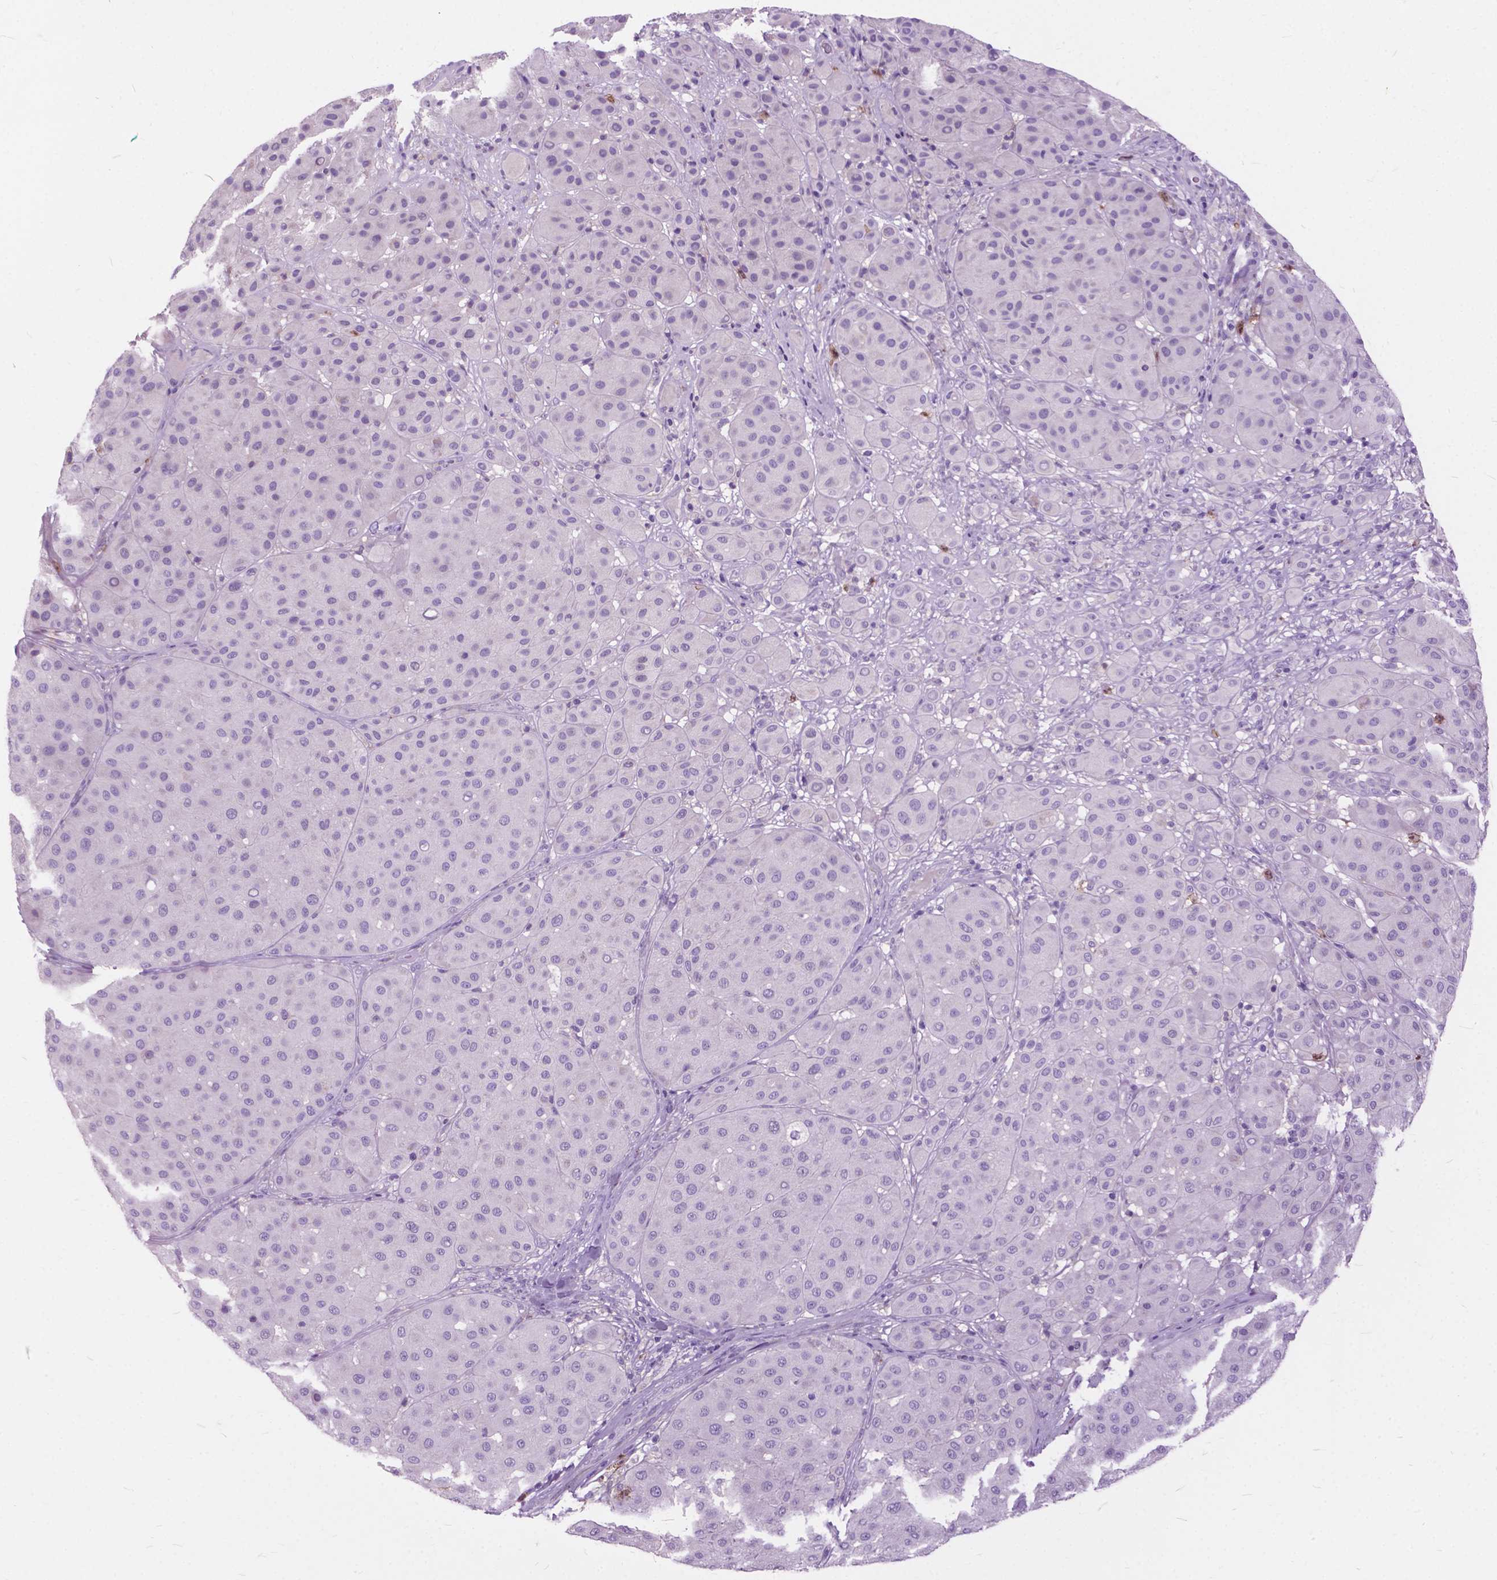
{"staining": {"intensity": "negative", "quantity": "none", "location": "none"}, "tissue": "melanoma", "cell_type": "Tumor cells", "image_type": "cancer", "snomed": [{"axis": "morphology", "description": "Malignant melanoma, Metastatic site"}, {"axis": "topography", "description": "Smooth muscle"}], "caption": "Tumor cells are negative for protein expression in human malignant melanoma (metastatic site). The staining is performed using DAB brown chromogen with nuclei counter-stained in using hematoxylin.", "gene": "PRR35", "patient": {"sex": "male", "age": 41}}